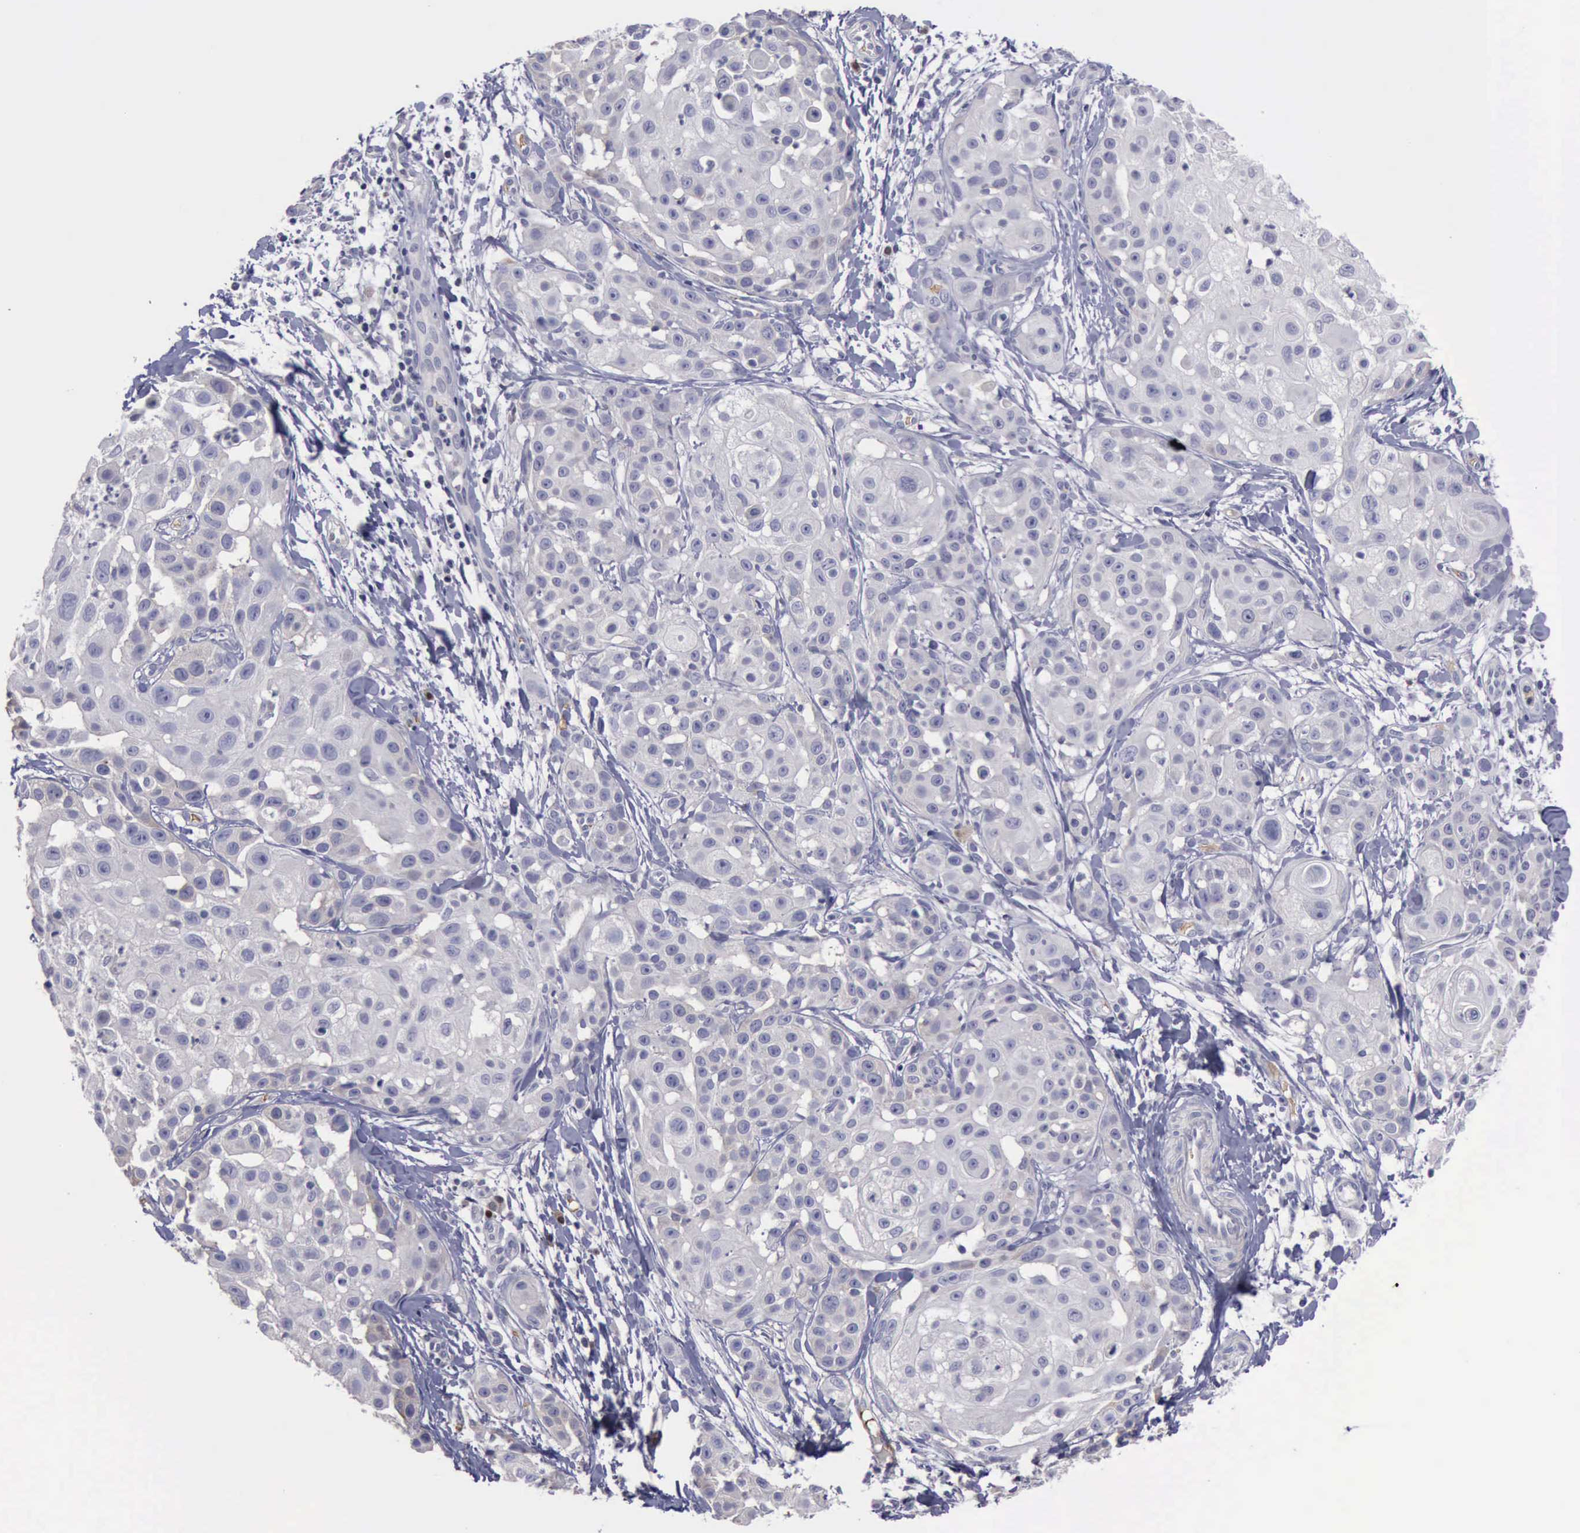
{"staining": {"intensity": "negative", "quantity": "none", "location": "none"}, "tissue": "skin cancer", "cell_type": "Tumor cells", "image_type": "cancer", "snomed": [{"axis": "morphology", "description": "Squamous cell carcinoma, NOS"}, {"axis": "topography", "description": "Skin"}], "caption": "Immunohistochemistry of skin cancer (squamous cell carcinoma) shows no staining in tumor cells.", "gene": "CEP128", "patient": {"sex": "female", "age": 57}}